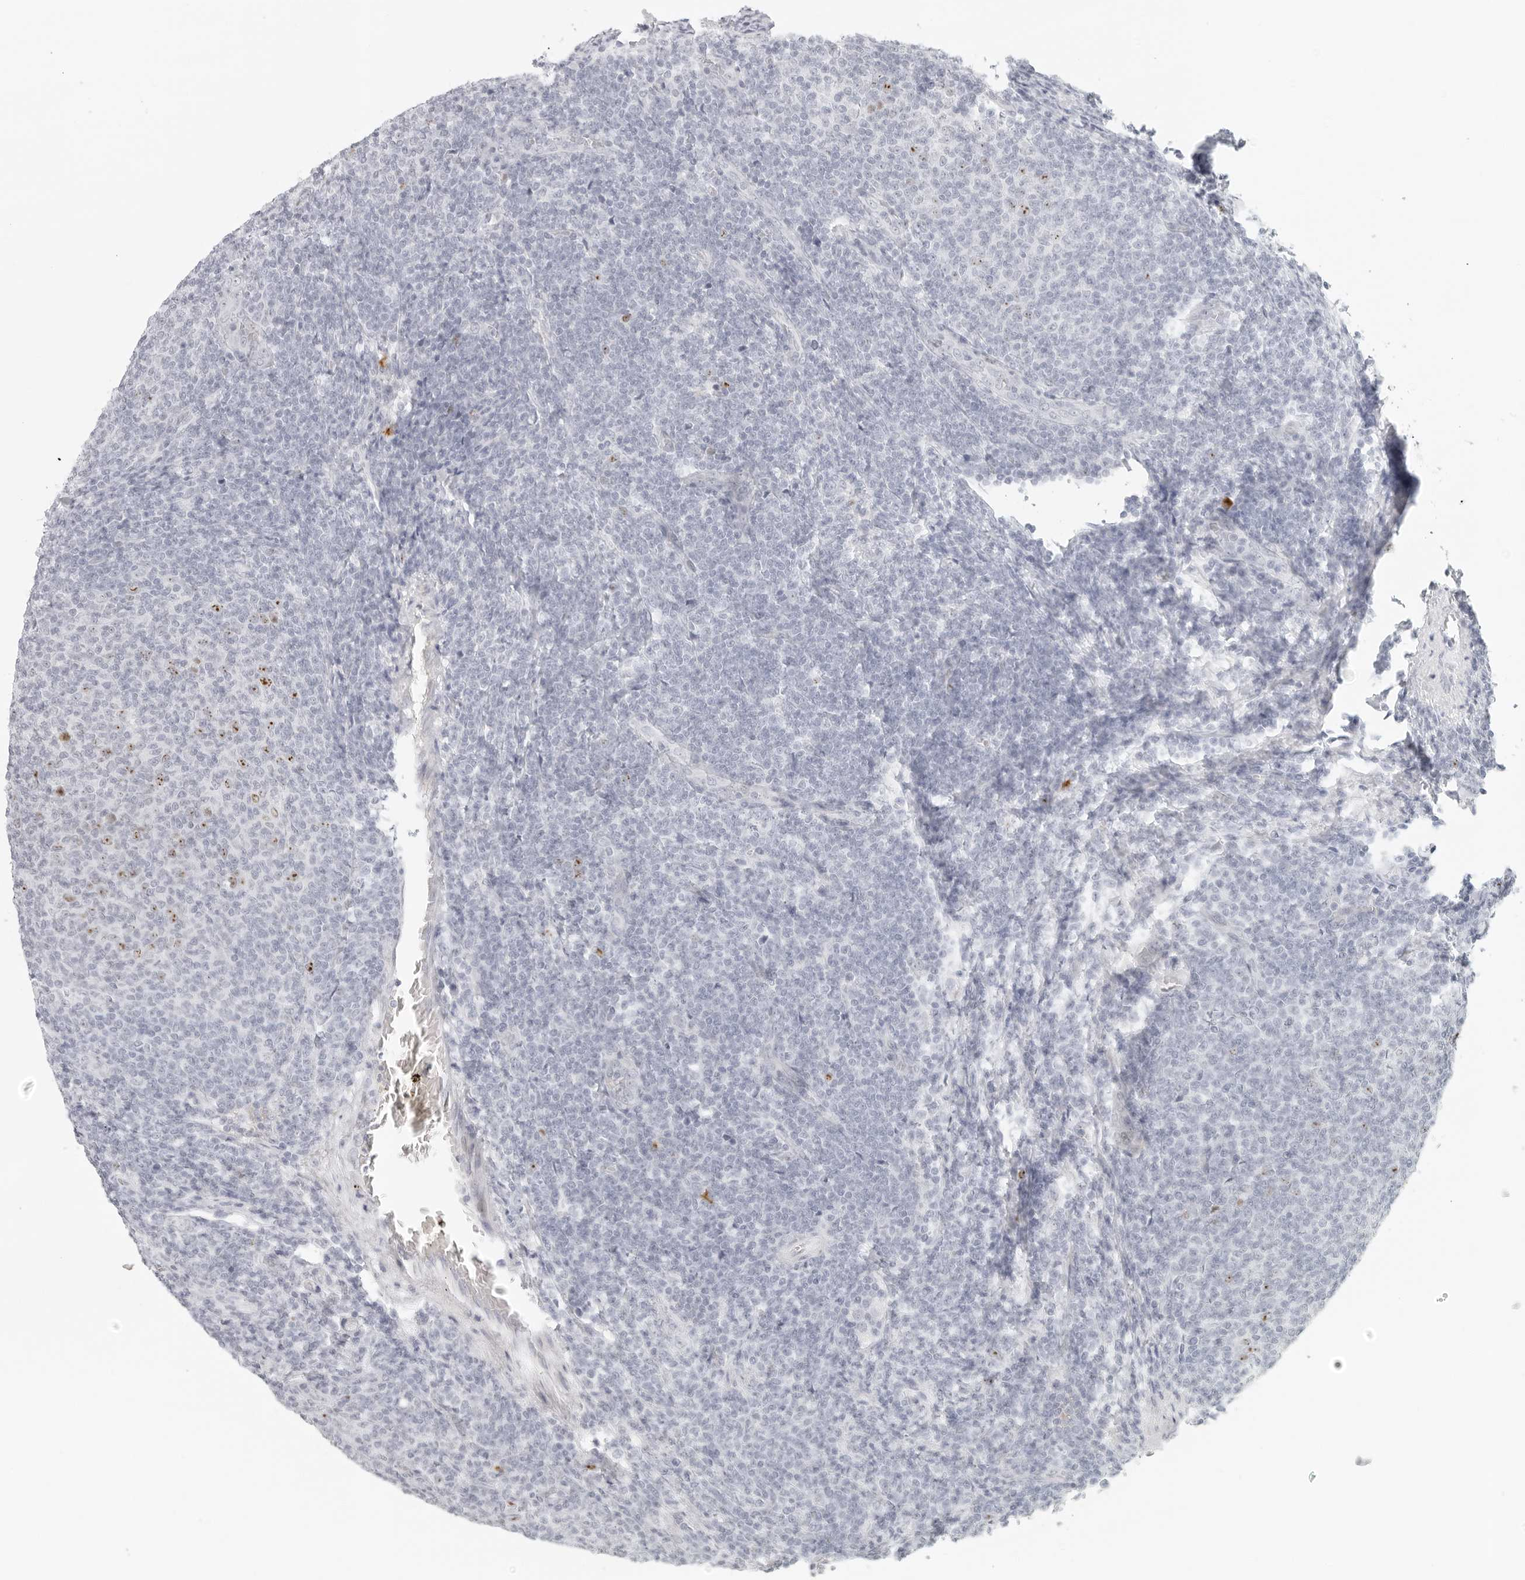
{"staining": {"intensity": "moderate", "quantity": "<25%", "location": "nuclear"}, "tissue": "lymphoma", "cell_type": "Tumor cells", "image_type": "cancer", "snomed": [{"axis": "morphology", "description": "Malignant lymphoma, non-Hodgkin's type, Low grade"}, {"axis": "topography", "description": "Lymph node"}], "caption": "Low-grade malignant lymphoma, non-Hodgkin's type tissue exhibits moderate nuclear expression in approximately <25% of tumor cells", "gene": "ZNF678", "patient": {"sex": "male", "age": 66}}